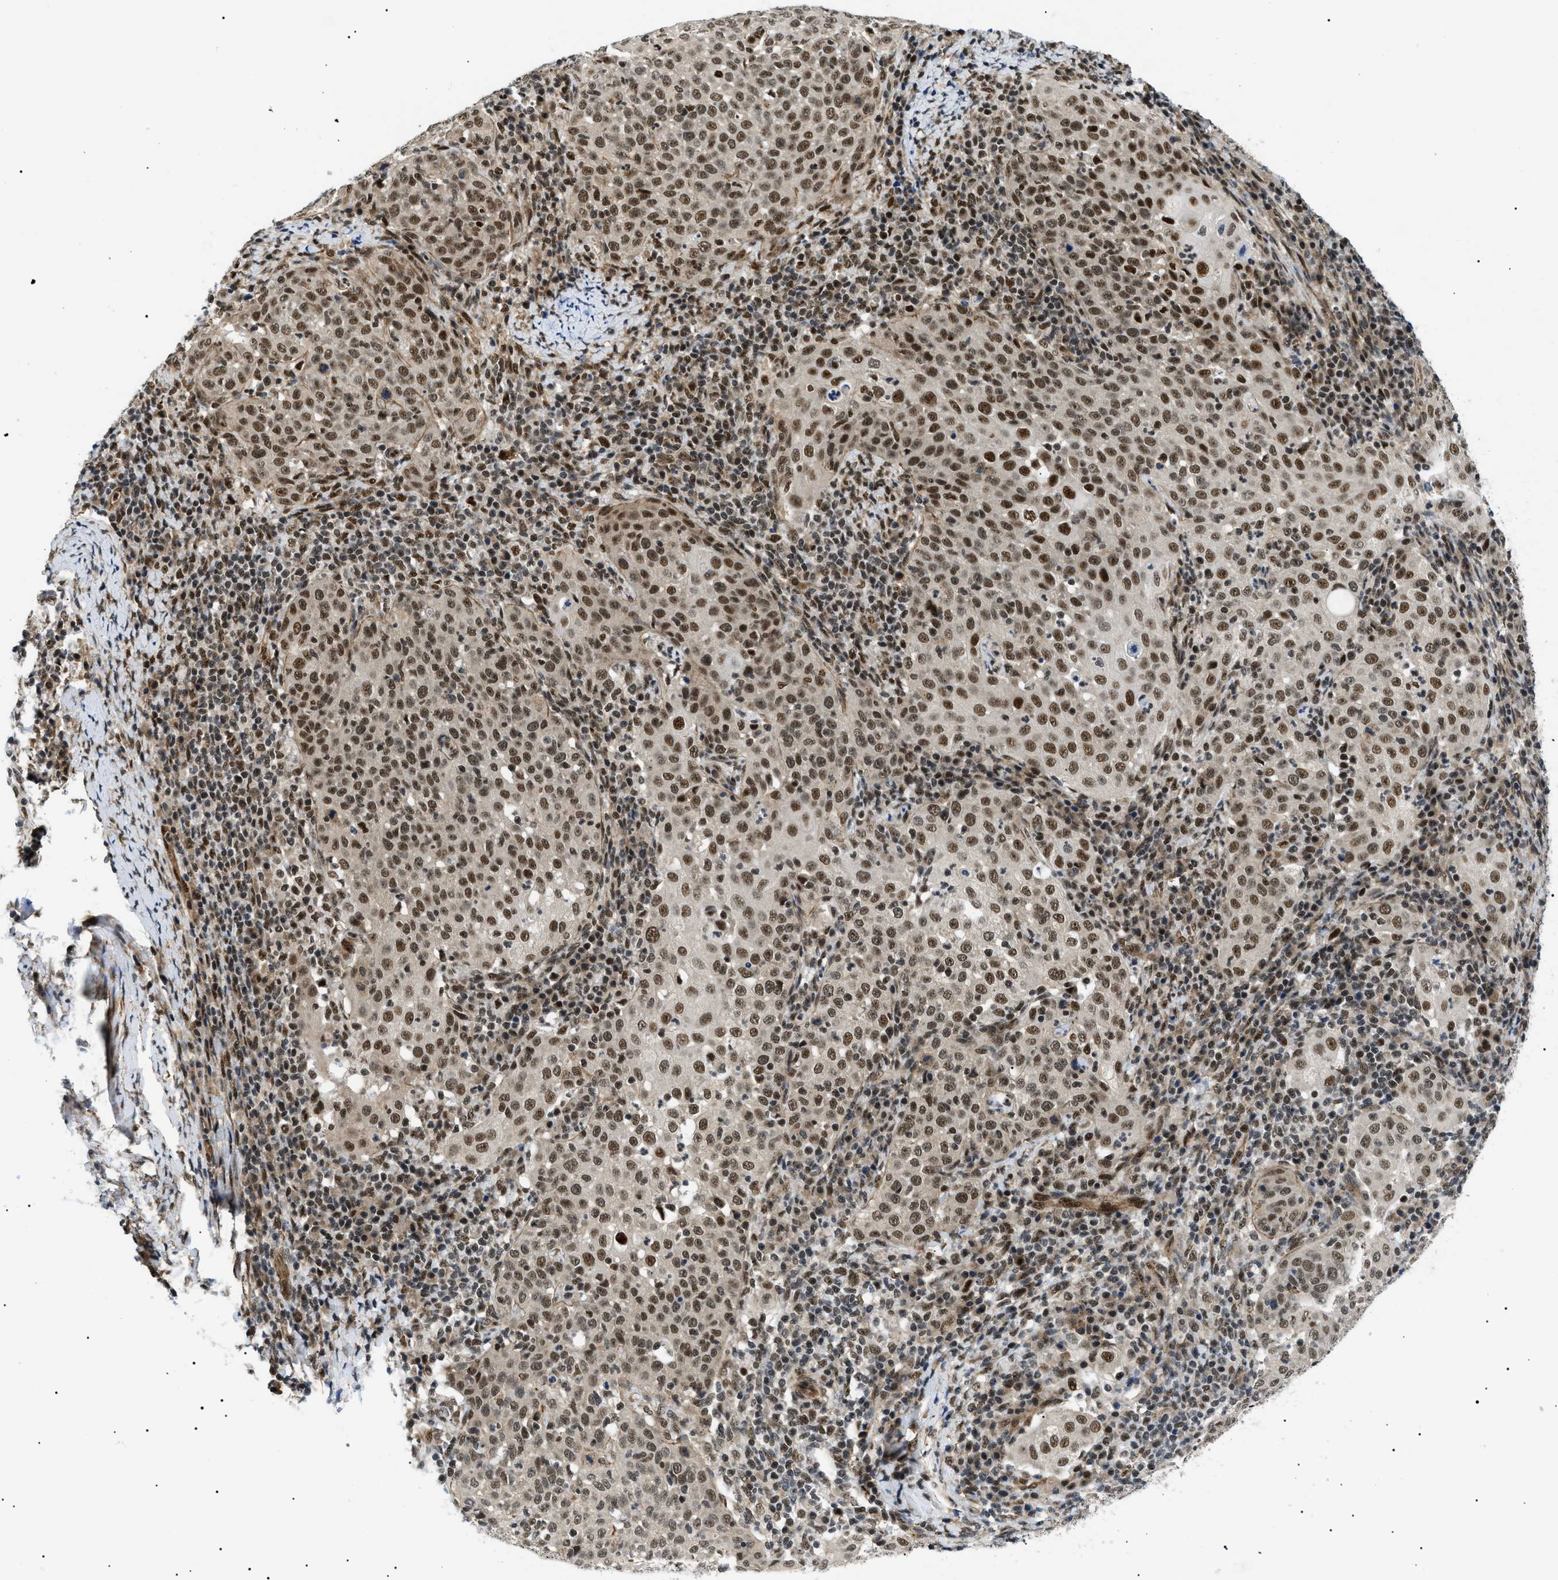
{"staining": {"intensity": "strong", "quantity": ">75%", "location": "nuclear"}, "tissue": "cervical cancer", "cell_type": "Tumor cells", "image_type": "cancer", "snomed": [{"axis": "morphology", "description": "Squamous cell carcinoma, NOS"}, {"axis": "topography", "description": "Cervix"}], "caption": "Cervical cancer tissue demonstrates strong nuclear expression in about >75% of tumor cells The protein is stained brown, and the nuclei are stained in blue (DAB IHC with brightfield microscopy, high magnification).", "gene": "CWC25", "patient": {"sex": "female", "age": 51}}